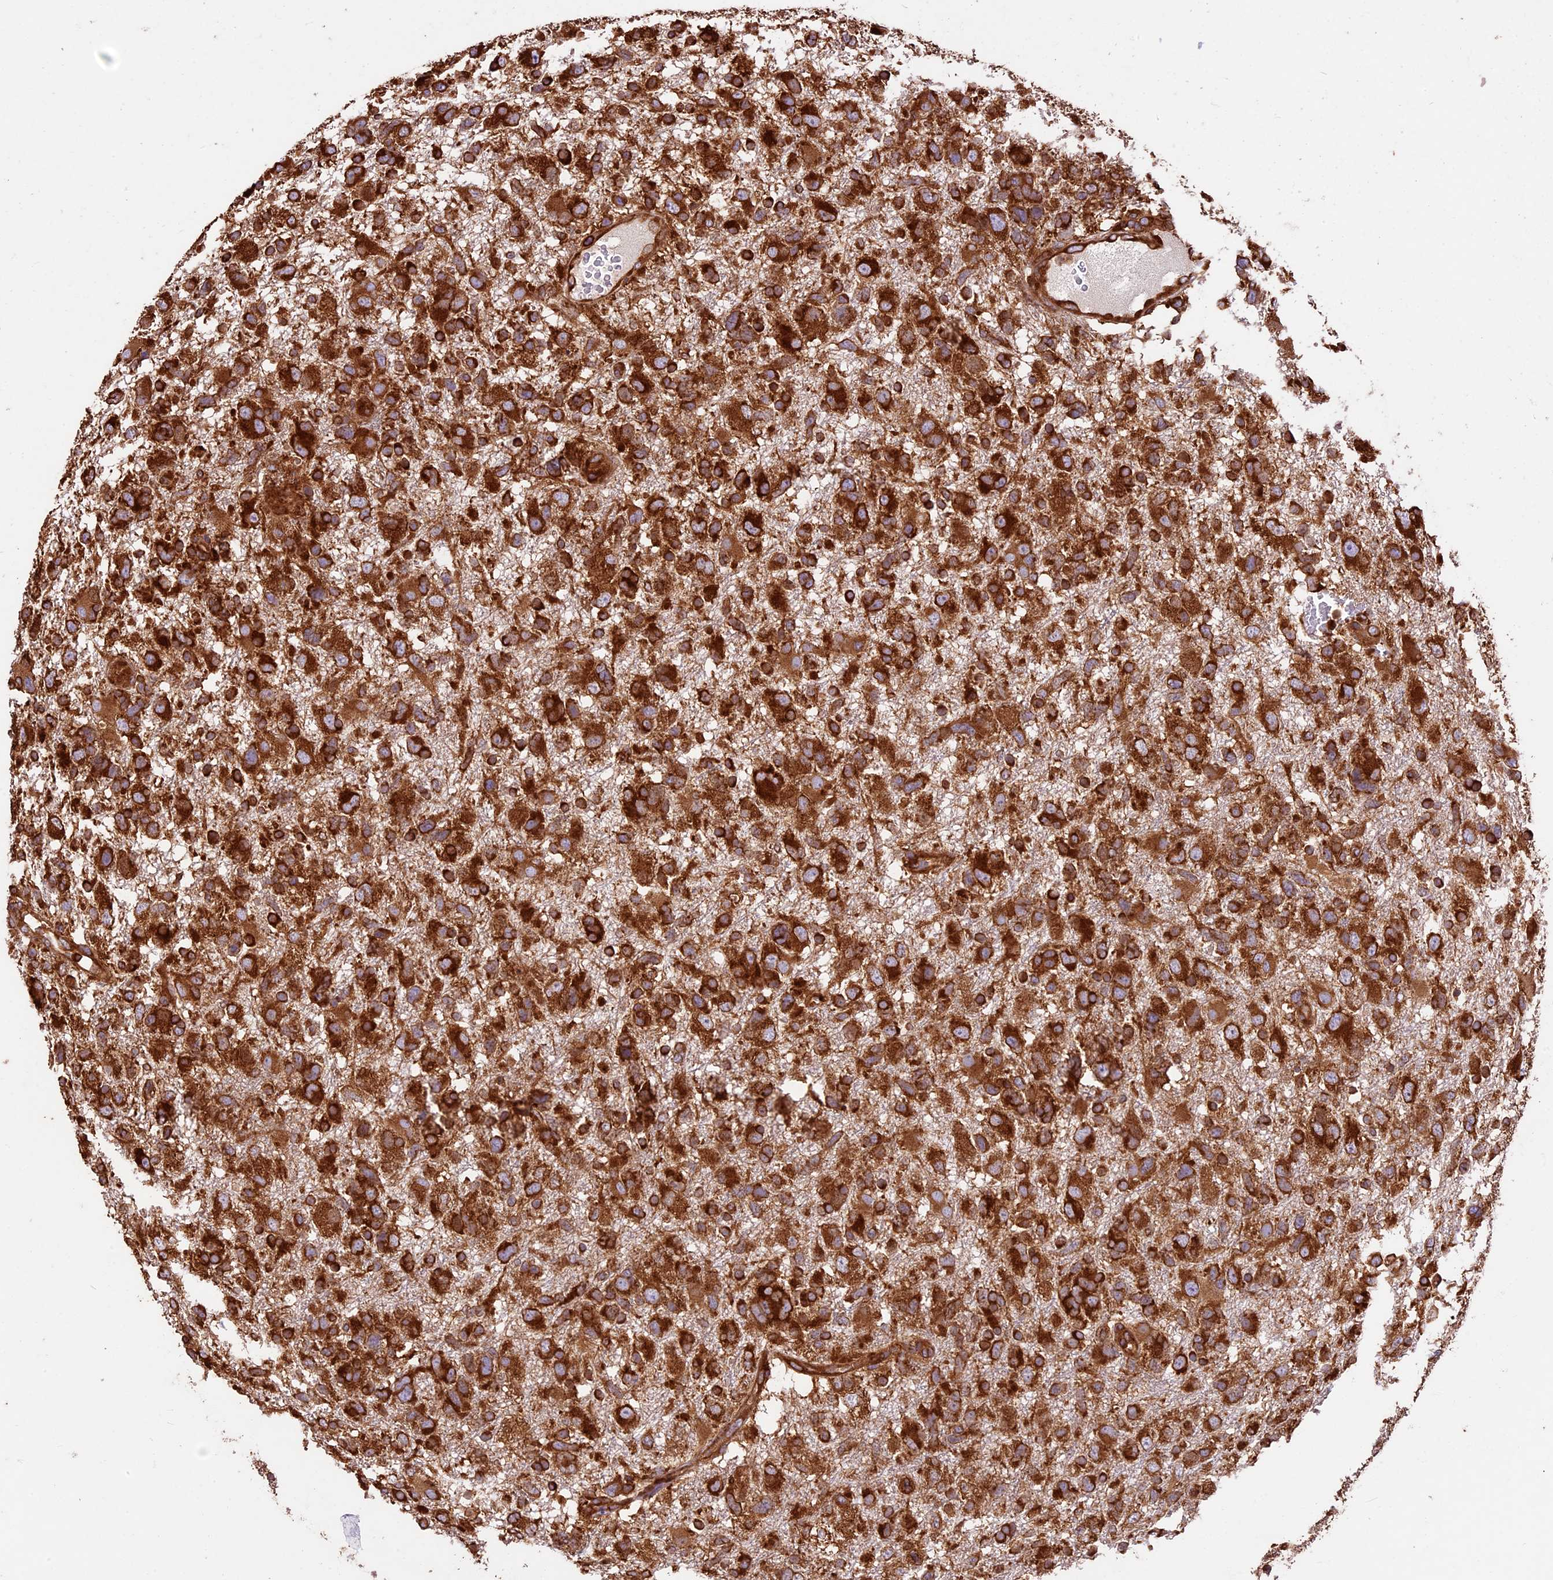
{"staining": {"intensity": "strong", "quantity": ">75%", "location": "cytoplasmic/membranous"}, "tissue": "glioma", "cell_type": "Tumor cells", "image_type": "cancer", "snomed": [{"axis": "morphology", "description": "Glioma, malignant, High grade"}, {"axis": "topography", "description": "Brain"}], "caption": "Brown immunohistochemical staining in human glioma exhibits strong cytoplasmic/membranous positivity in approximately >75% of tumor cells. (Brightfield microscopy of DAB IHC at high magnification).", "gene": "KARS1", "patient": {"sex": "male", "age": 61}}